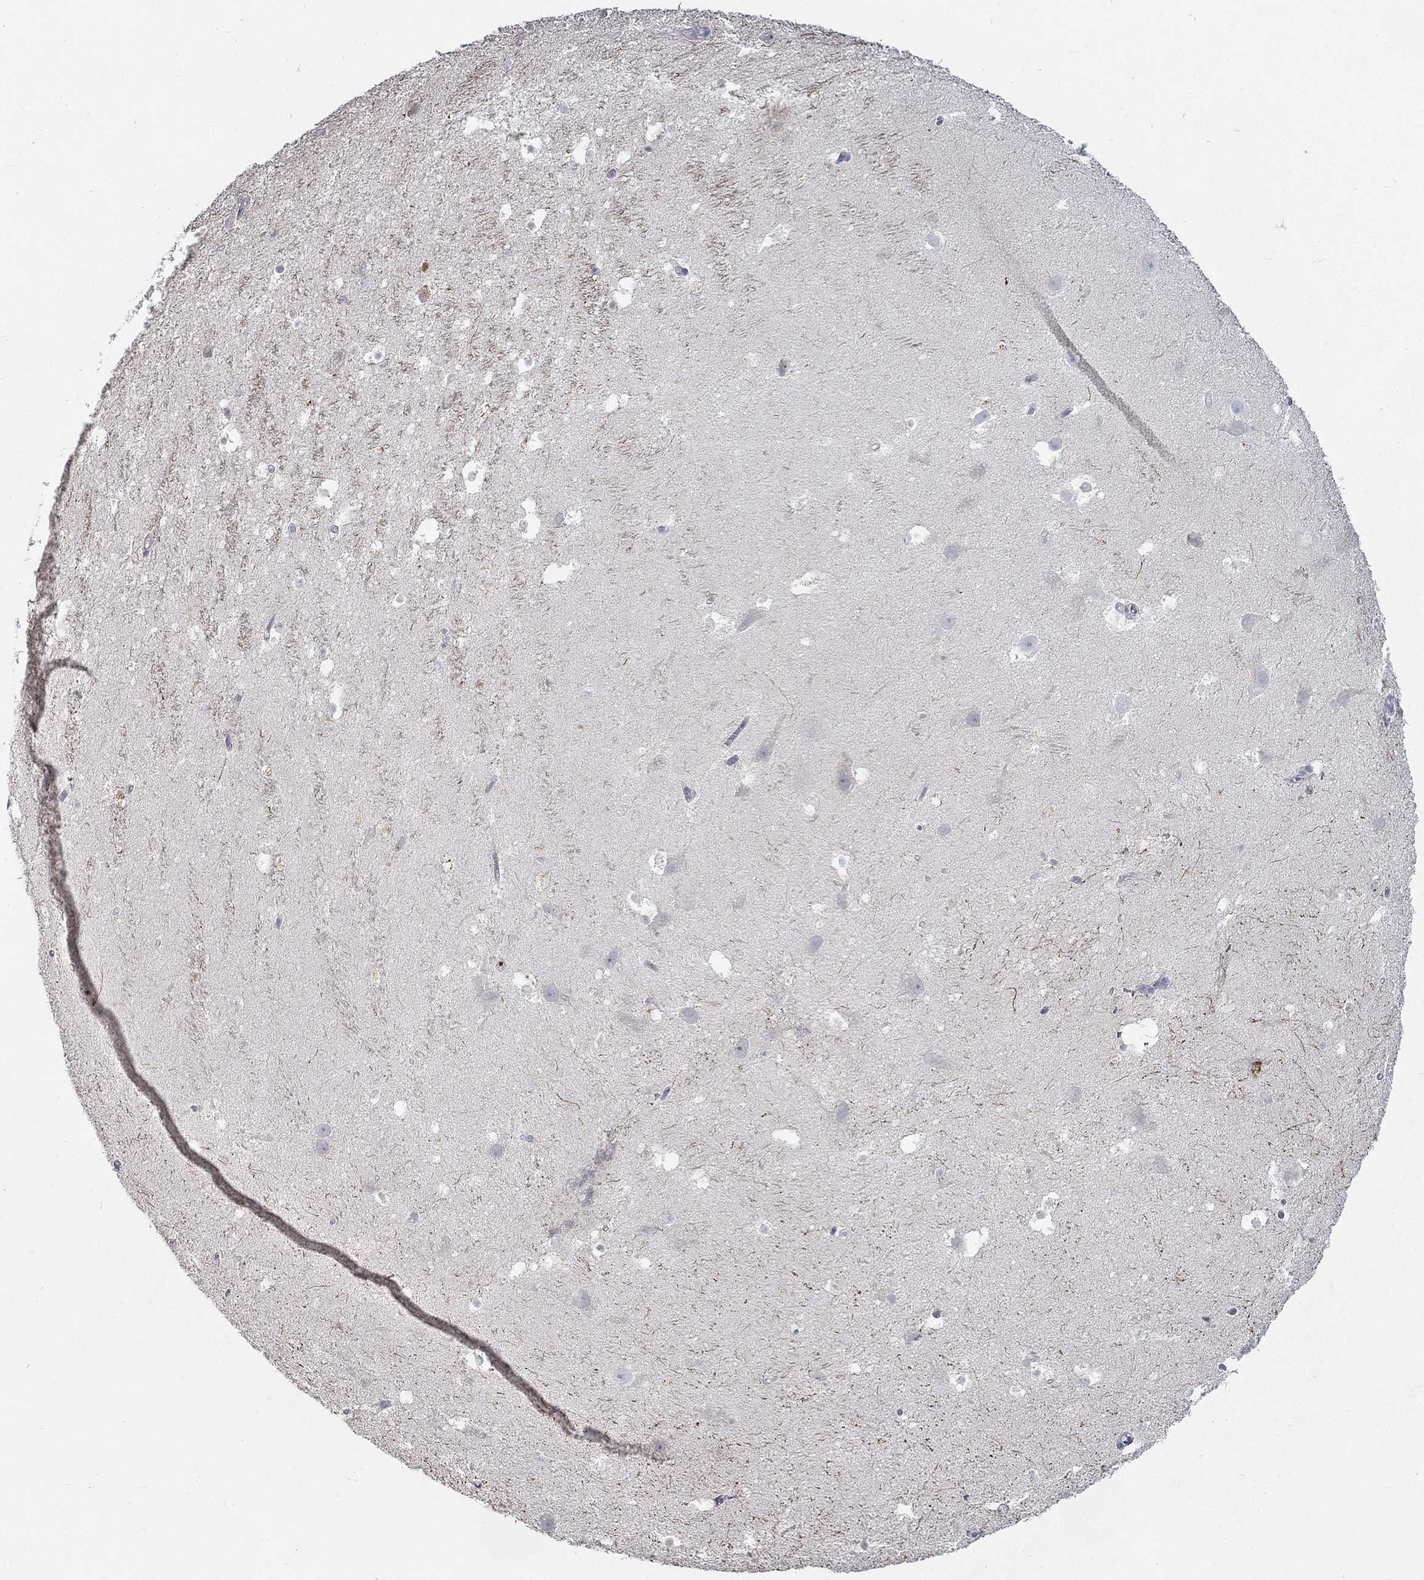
{"staining": {"intensity": "moderate", "quantity": "<25%", "location": "cytoplasmic/membranous"}, "tissue": "hippocampus", "cell_type": "Glial cells", "image_type": "normal", "snomed": [{"axis": "morphology", "description": "Normal tissue, NOS"}, {"axis": "topography", "description": "Hippocampus"}], "caption": "Moderate cytoplasmic/membranous staining for a protein is present in approximately <25% of glial cells of normal hippocampus using immunohistochemistry.", "gene": "MTSS2", "patient": {"sex": "male", "age": 26}}